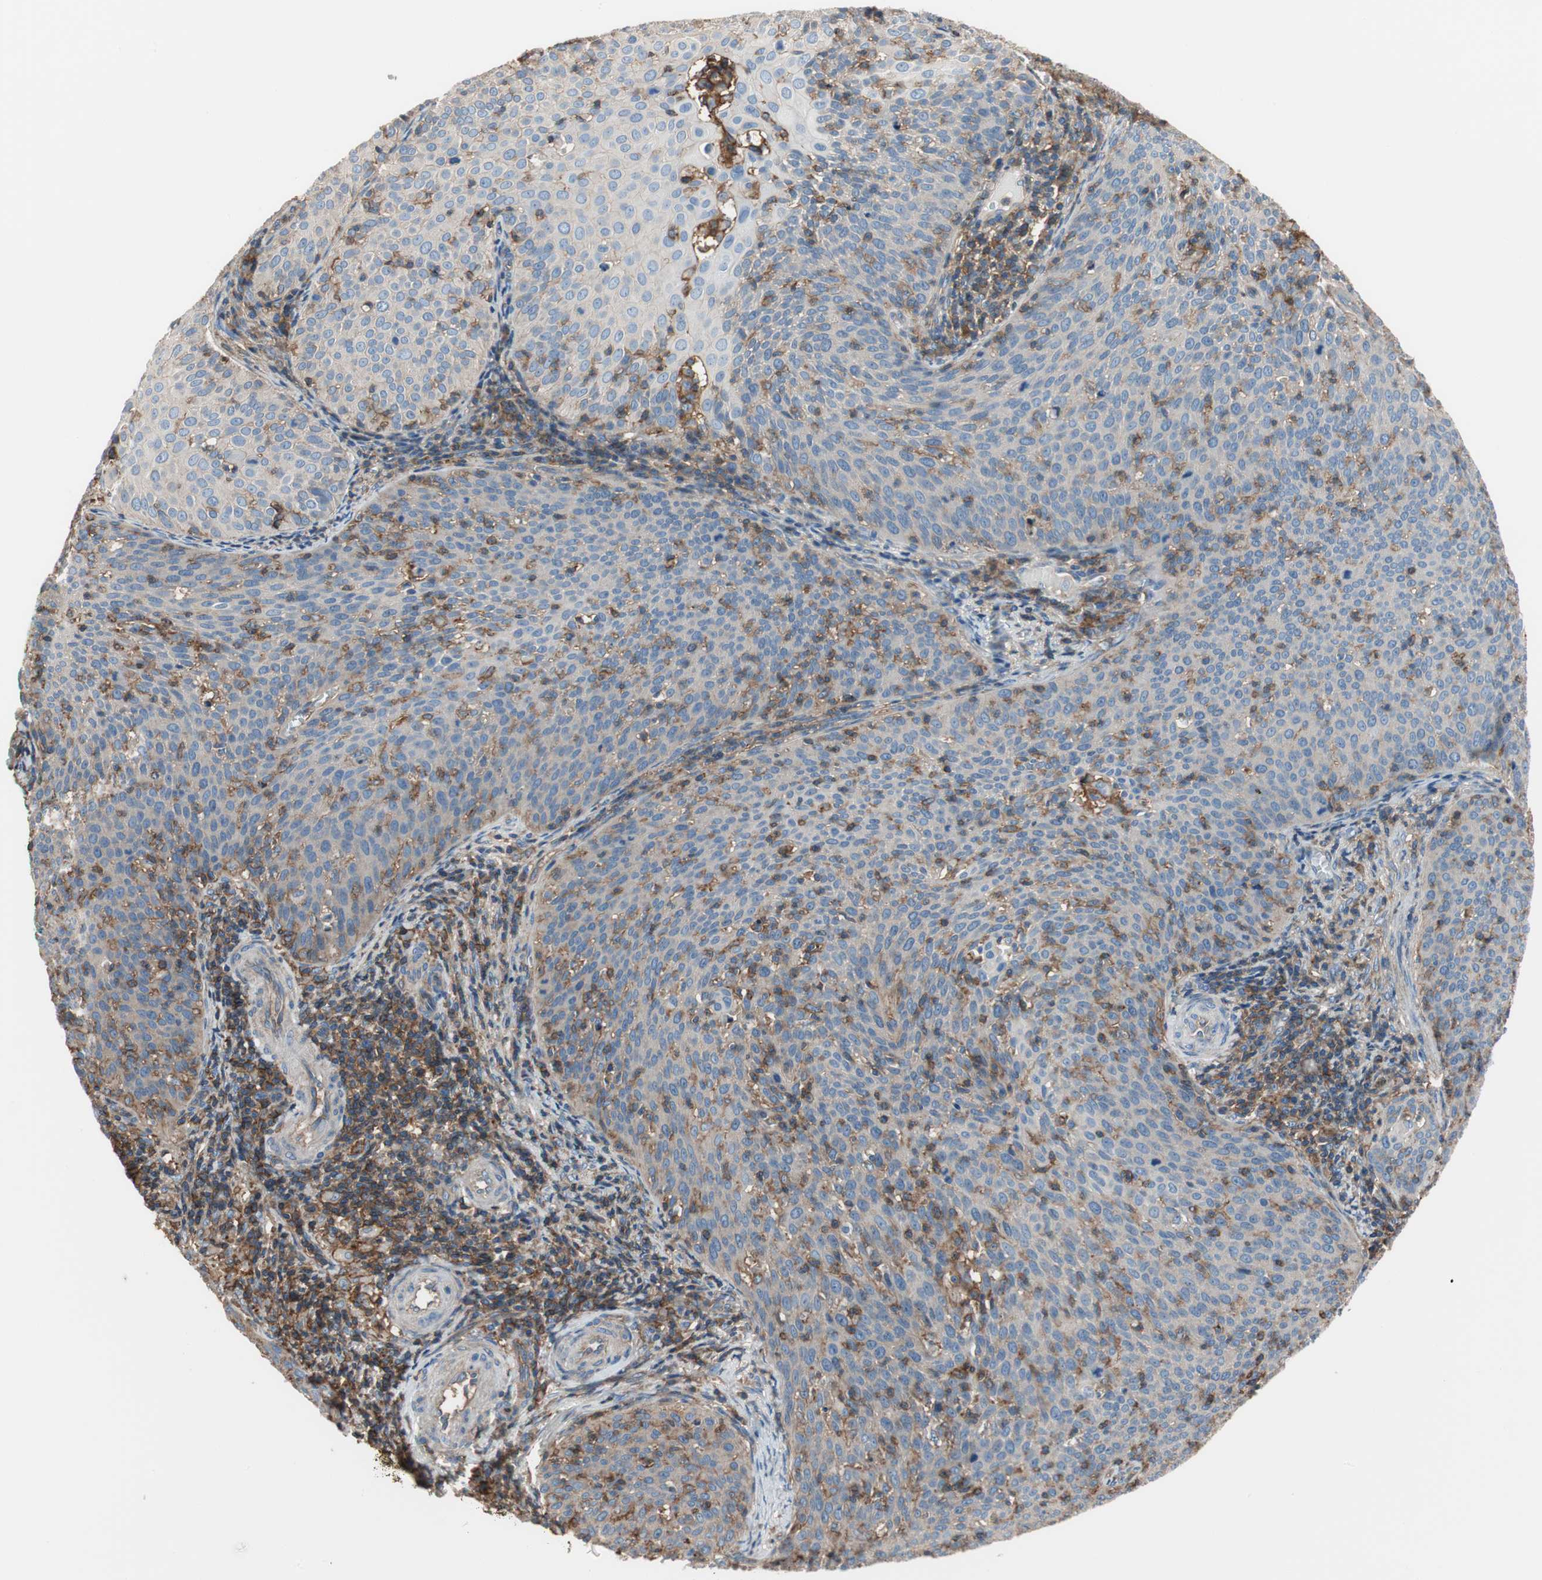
{"staining": {"intensity": "negative", "quantity": "none", "location": "none"}, "tissue": "cervical cancer", "cell_type": "Tumor cells", "image_type": "cancer", "snomed": [{"axis": "morphology", "description": "Squamous cell carcinoma, NOS"}, {"axis": "topography", "description": "Cervix"}], "caption": "IHC photomicrograph of neoplastic tissue: cervical cancer stained with DAB (3,3'-diaminobenzidine) exhibits no significant protein staining in tumor cells. (DAB IHC, high magnification).", "gene": "IL1RL1", "patient": {"sex": "female", "age": 38}}